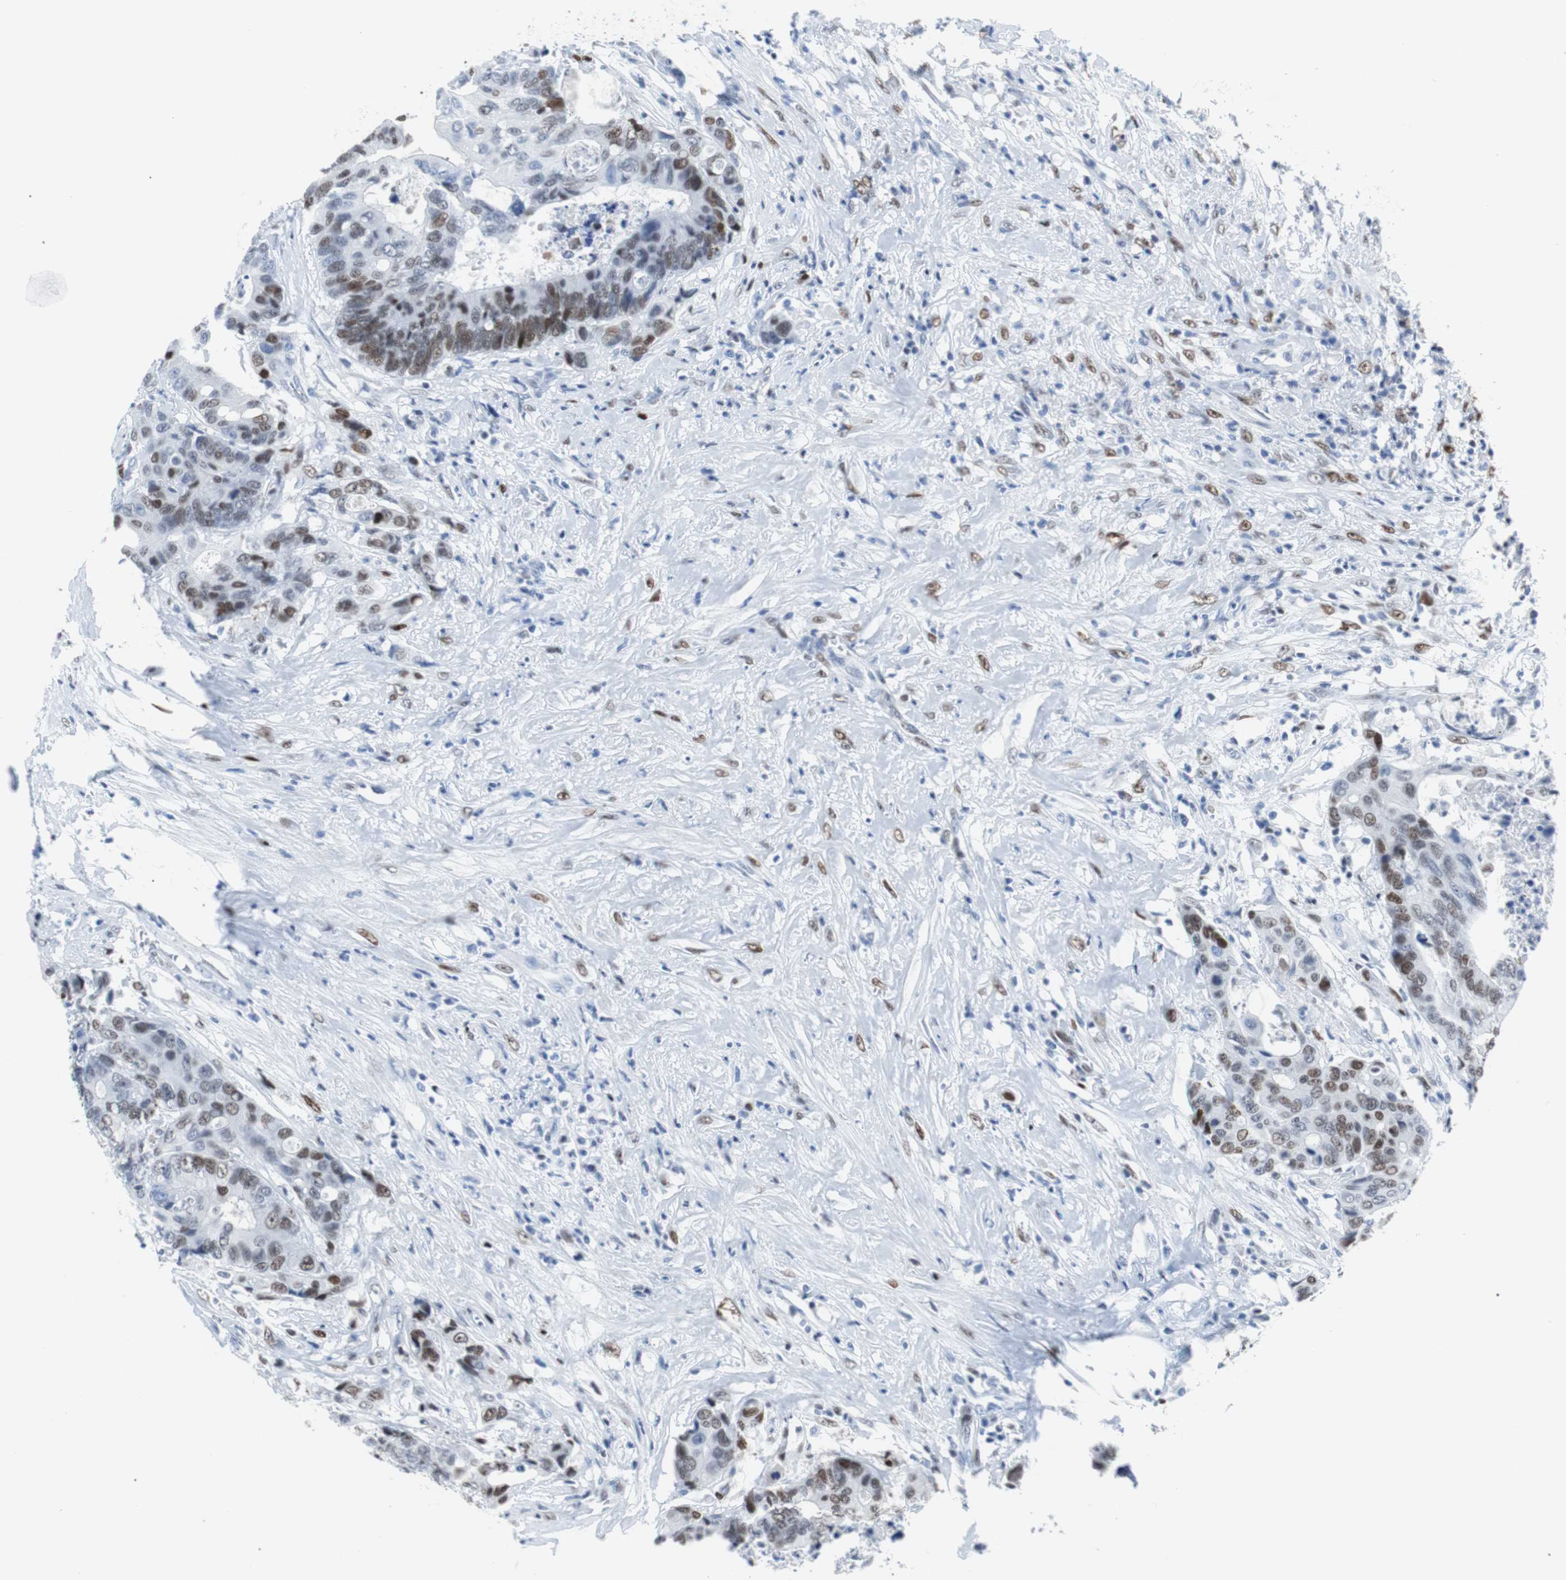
{"staining": {"intensity": "moderate", "quantity": "25%-75%", "location": "nuclear"}, "tissue": "colorectal cancer", "cell_type": "Tumor cells", "image_type": "cancer", "snomed": [{"axis": "morphology", "description": "Adenocarcinoma, NOS"}, {"axis": "topography", "description": "Rectum"}], "caption": "Colorectal cancer stained for a protein (brown) shows moderate nuclear positive staining in about 25%-75% of tumor cells.", "gene": "JUN", "patient": {"sex": "male", "age": 55}}